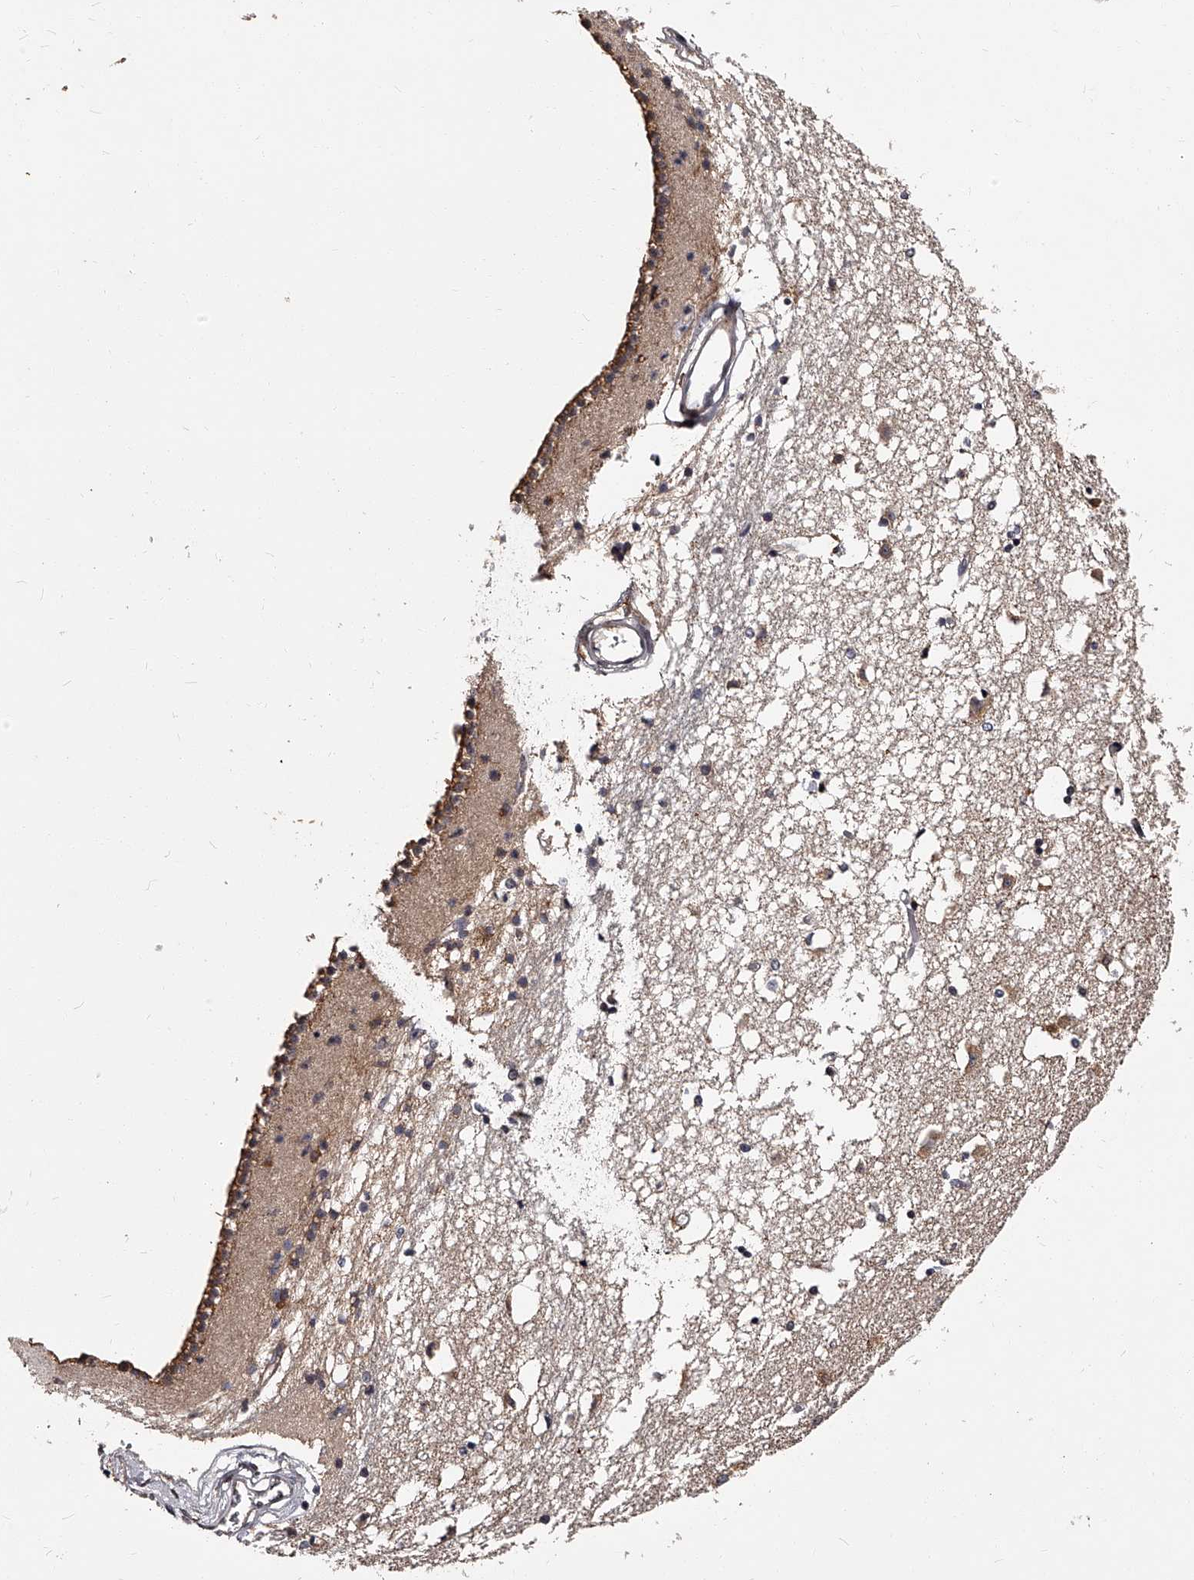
{"staining": {"intensity": "moderate", "quantity": "<25%", "location": "cytoplasmic/membranous"}, "tissue": "caudate", "cell_type": "Glial cells", "image_type": "normal", "snomed": [{"axis": "morphology", "description": "Normal tissue, NOS"}, {"axis": "topography", "description": "Lateral ventricle wall"}], "caption": "Brown immunohistochemical staining in benign human caudate exhibits moderate cytoplasmic/membranous expression in approximately <25% of glial cells. The protein of interest is stained brown, and the nuclei are stained in blue (DAB (3,3'-diaminobenzidine) IHC with brightfield microscopy, high magnification).", "gene": "RSC1A1", "patient": {"sex": "male", "age": 45}}